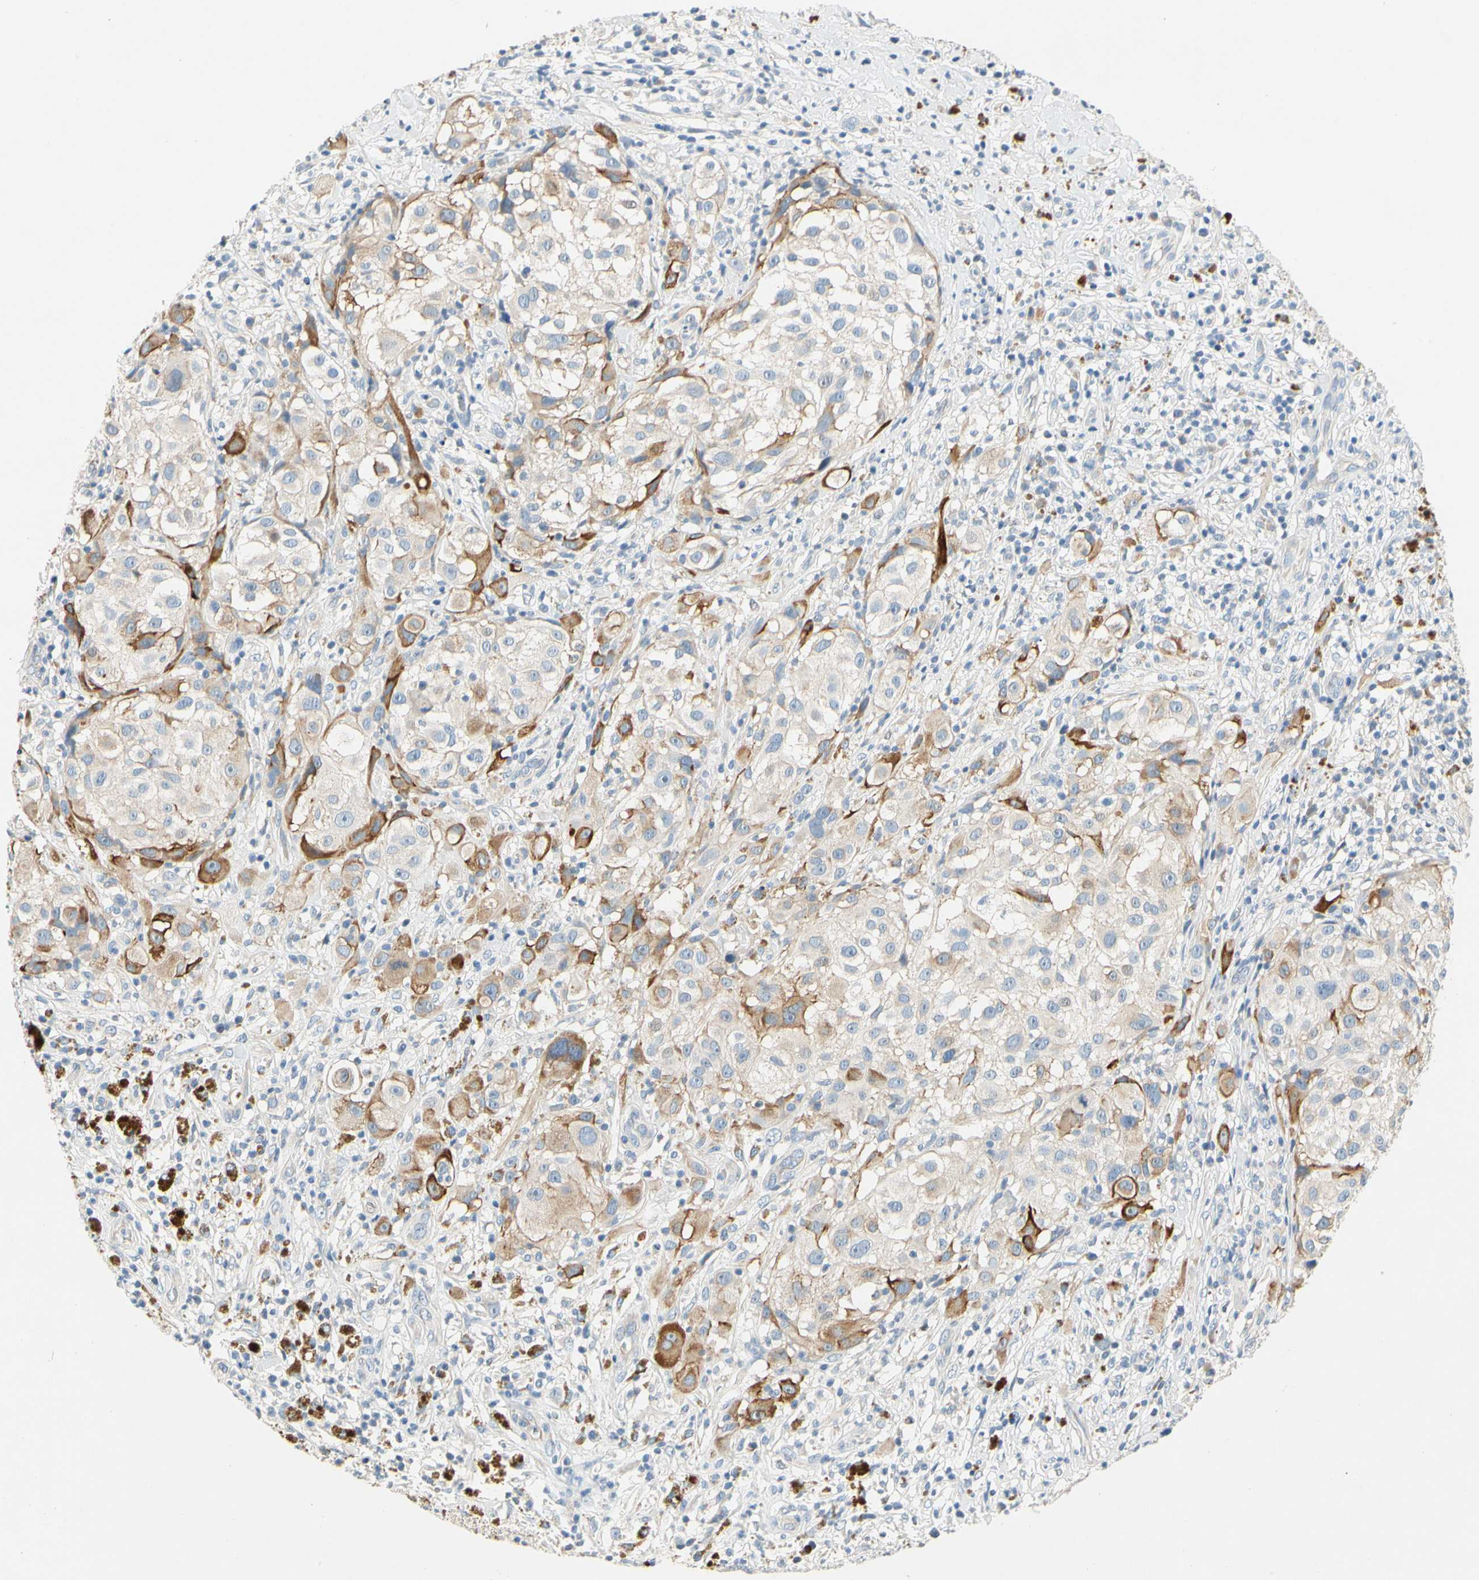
{"staining": {"intensity": "moderate", "quantity": "<25%", "location": "cytoplasmic/membranous"}, "tissue": "melanoma", "cell_type": "Tumor cells", "image_type": "cancer", "snomed": [{"axis": "morphology", "description": "Necrosis, NOS"}, {"axis": "morphology", "description": "Malignant melanoma, NOS"}, {"axis": "topography", "description": "Skin"}], "caption": "DAB (3,3'-diaminobenzidine) immunohistochemical staining of melanoma shows moderate cytoplasmic/membranous protein expression in about <25% of tumor cells. (Stains: DAB in brown, nuclei in blue, Microscopy: brightfield microscopy at high magnification).", "gene": "CCM2L", "patient": {"sex": "female", "age": 87}}